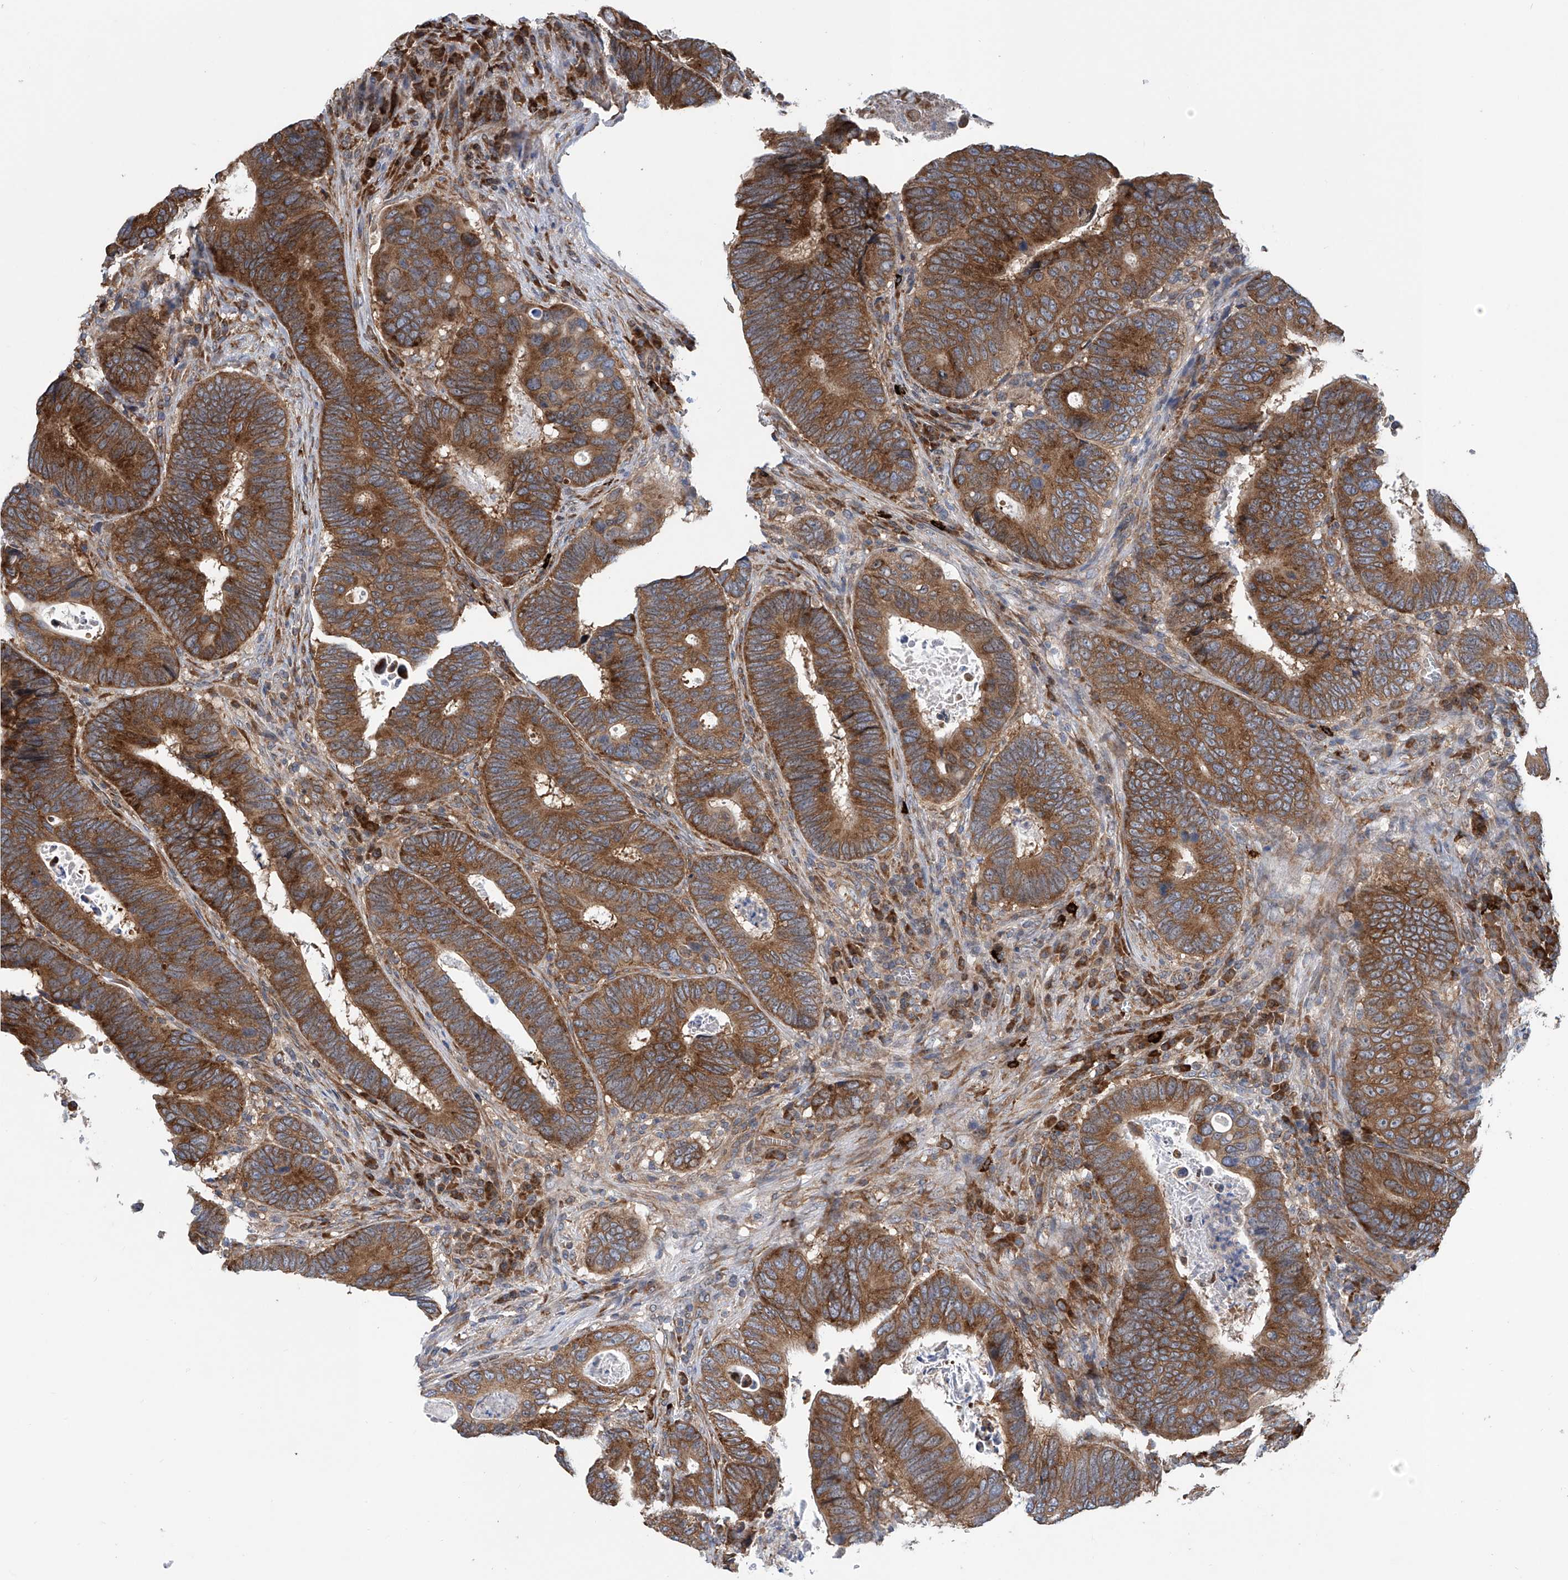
{"staining": {"intensity": "strong", "quantity": ">75%", "location": "cytoplasmic/membranous"}, "tissue": "colorectal cancer", "cell_type": "Tumor cells", "image_type": "cancer", "snomed": [{"axis": "morphology", "description": "Adenocarcinoma, NOS"}, {"axis": "topography", "description": "Colon"}], "caption": "Colorectal cancer (adenocarcinoma) was stained to show a protein in brown. There is high levels of strong cytoplasmic/membranous expression in about >75% of tumor cells.", "gene": "SENP2", "patient": {"sex": "male", "age": 72}}